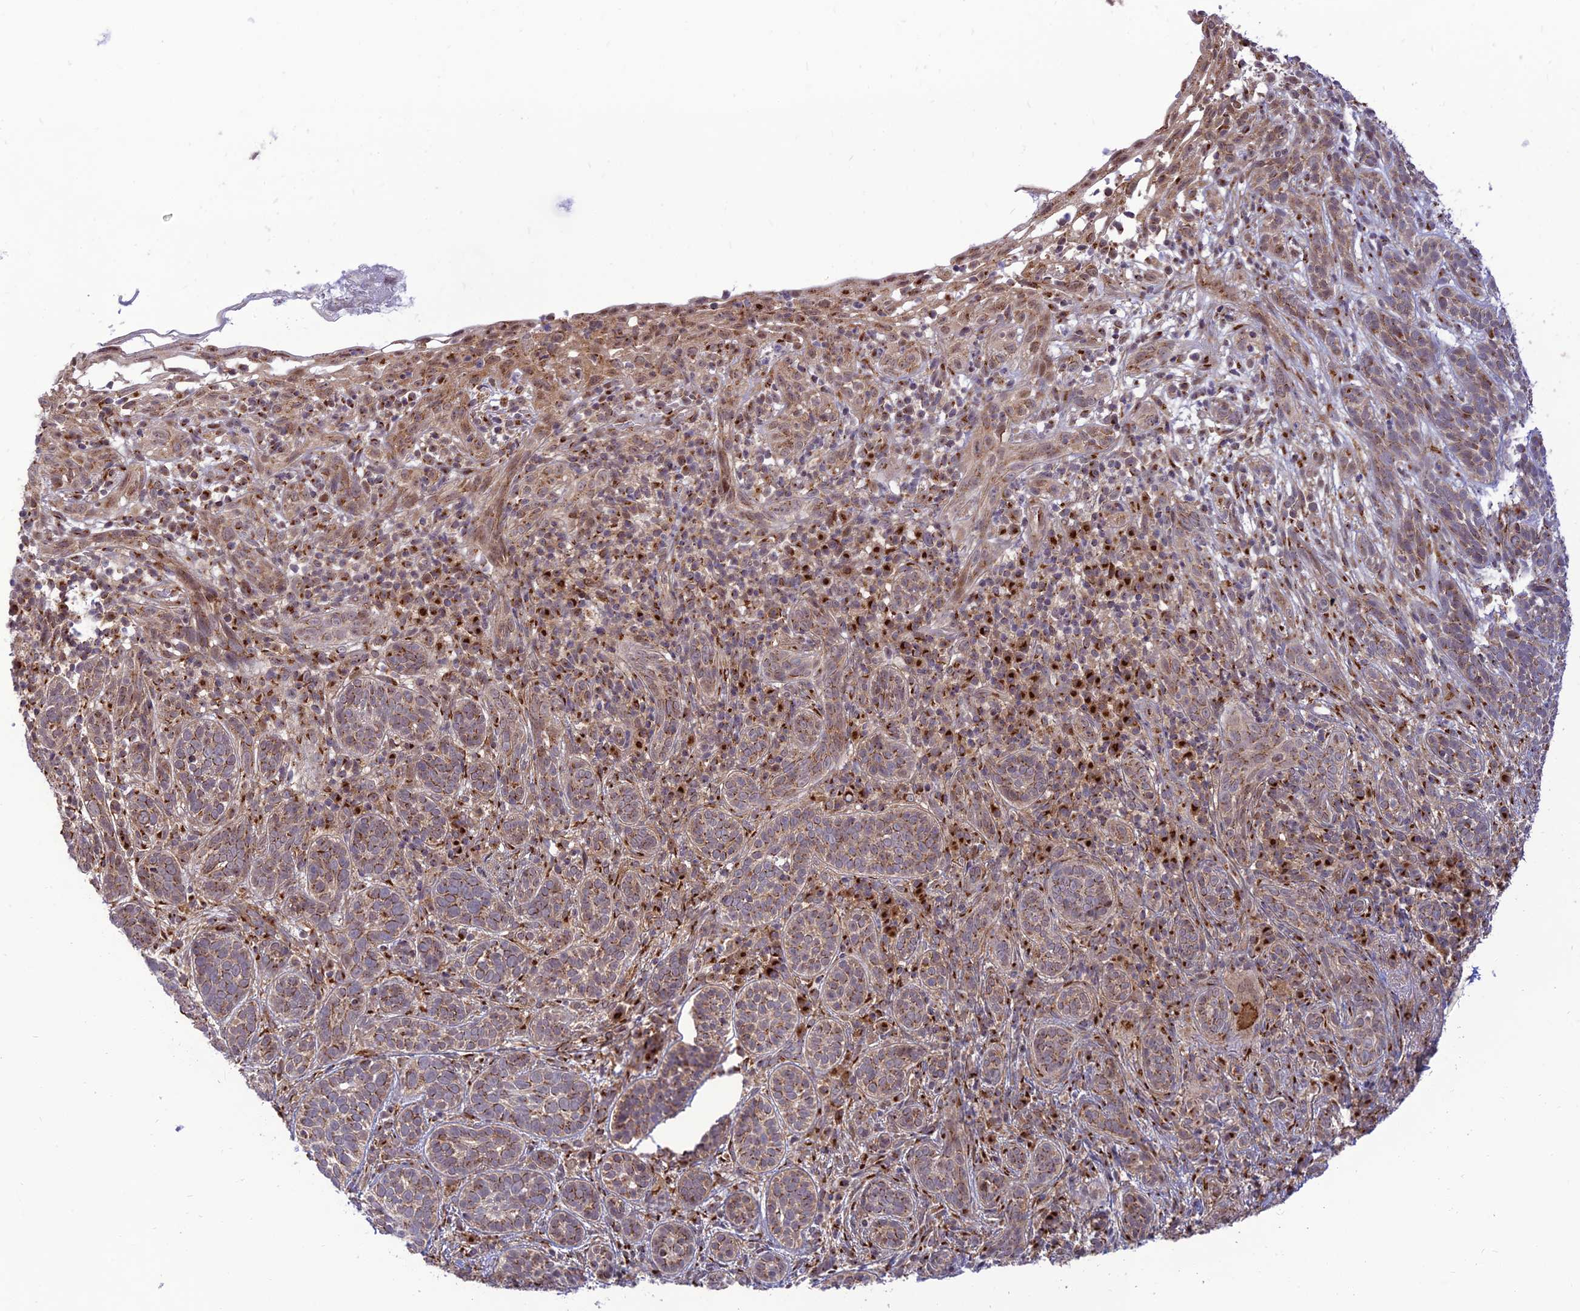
{"staining": {"intensity": "weak", "quantity": ">75%", "location": "cytoplasmic/membranous"}, "tissue": "skin cancer", "cell_type": "Tumor cells", "image_type": "cancer", "snomed": [{"axis": "morphology", "description": "Basal cell carcinoma"}, {"axis": "topography", "description": "Skin"}], "caption": "Protein positivity by IHC reveals weak cytoplasmic/membranous staining in approximately >75% of tumor cells in skin cancer. The staining was performed using DAB, with brown indicating positive protein expression. Nuclei are stained blue with hematoxylin.", "gene": "GOLGA3", "patient": {"sex": "male", "age": 71}}